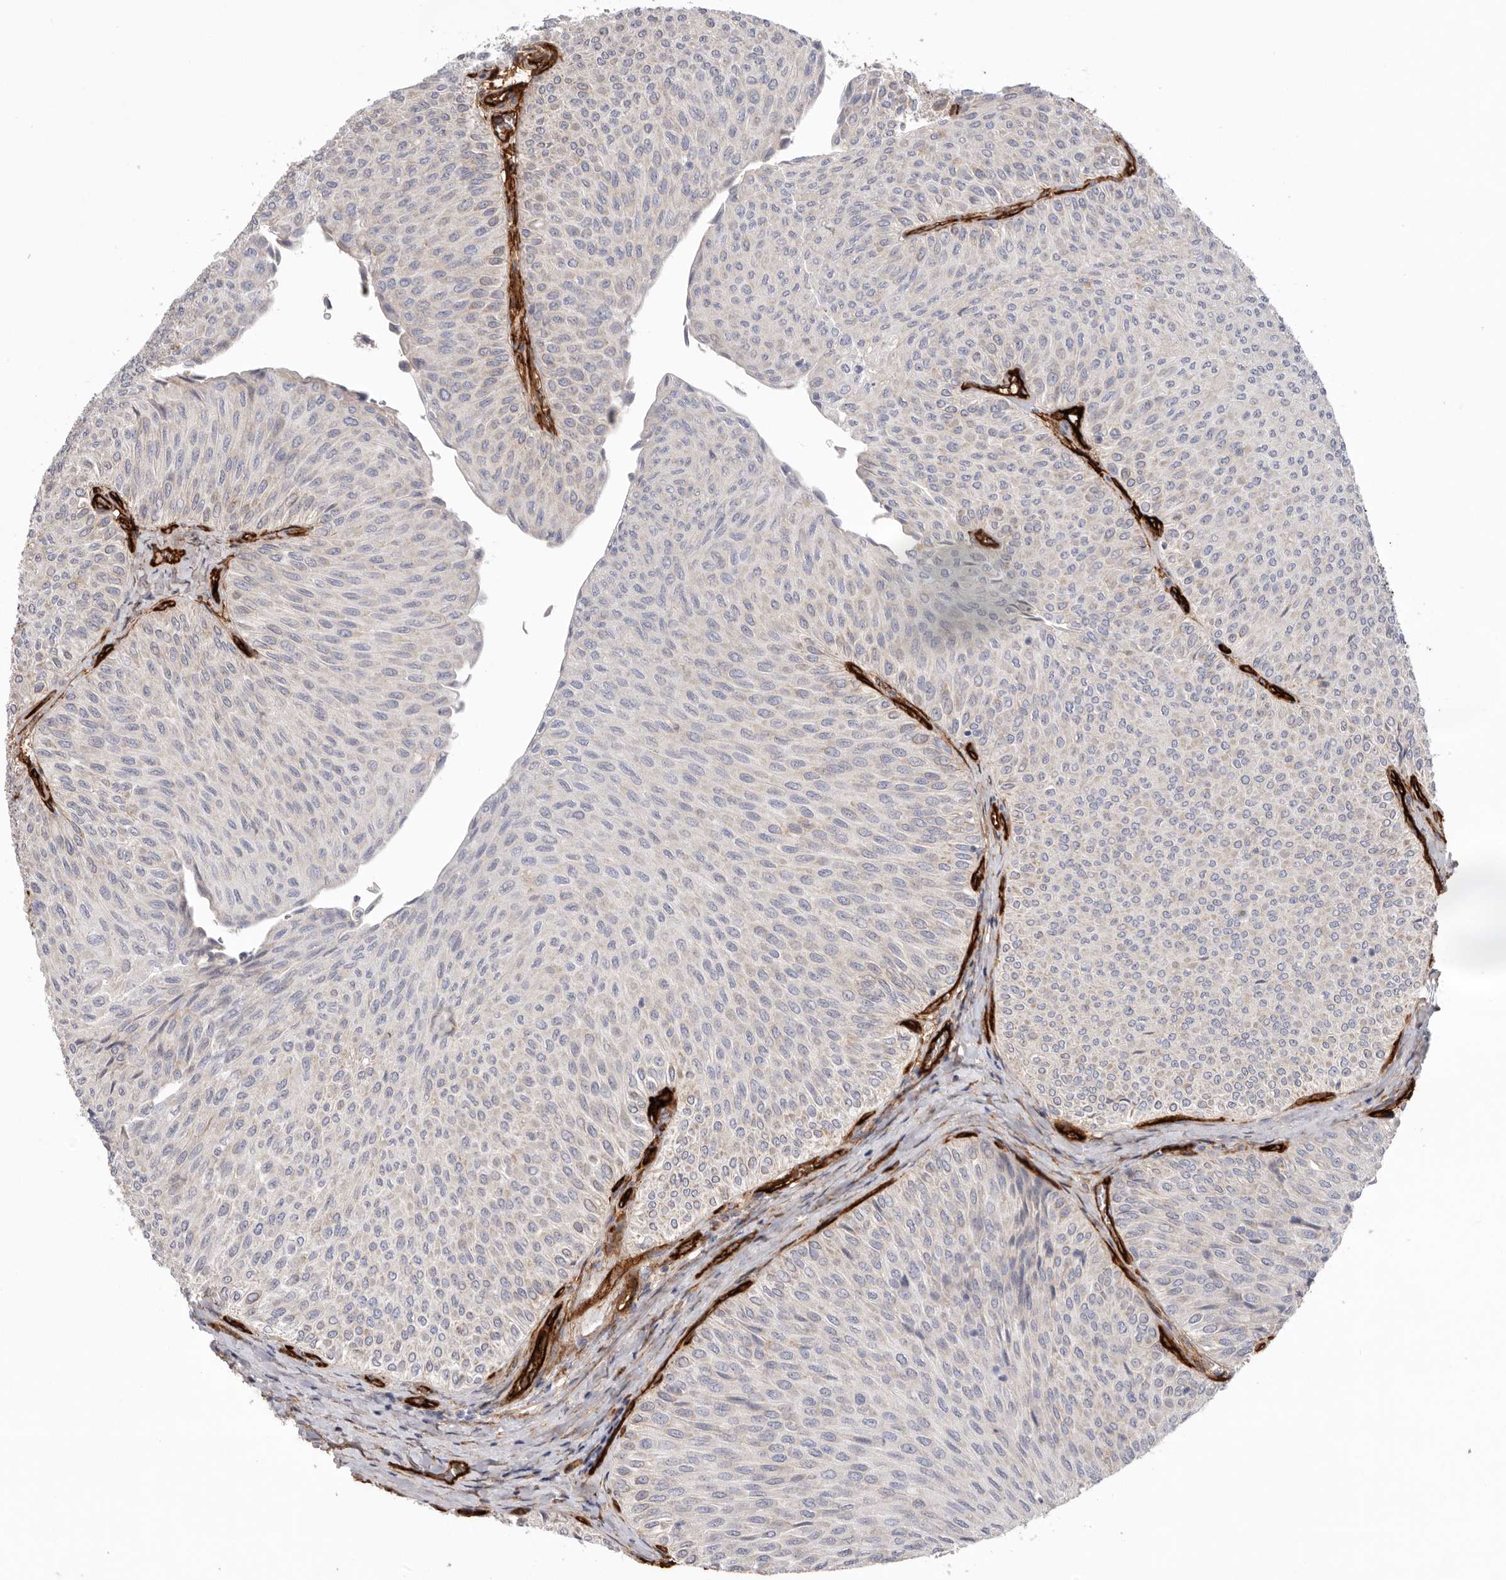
{"staining": {"intensity": "negative", "quantity": "none", "location": "none"}, "tissue": "urothelial cancer", "cell_type": "Tumor cells", "image_type": "cancer", "snomed": [{"axis": "morphology", "description": "Urothelial carcinoma, Low grade"}, {"axis": "topography", "description": "Urinary bladder"}], "caption": "Low-grade urothelial carcinoma stained for a protein using immunohistochemistry shows no expression tumor cells.", "gene": "LRRC66", "patient": {"sex": "male", "age": 78}}